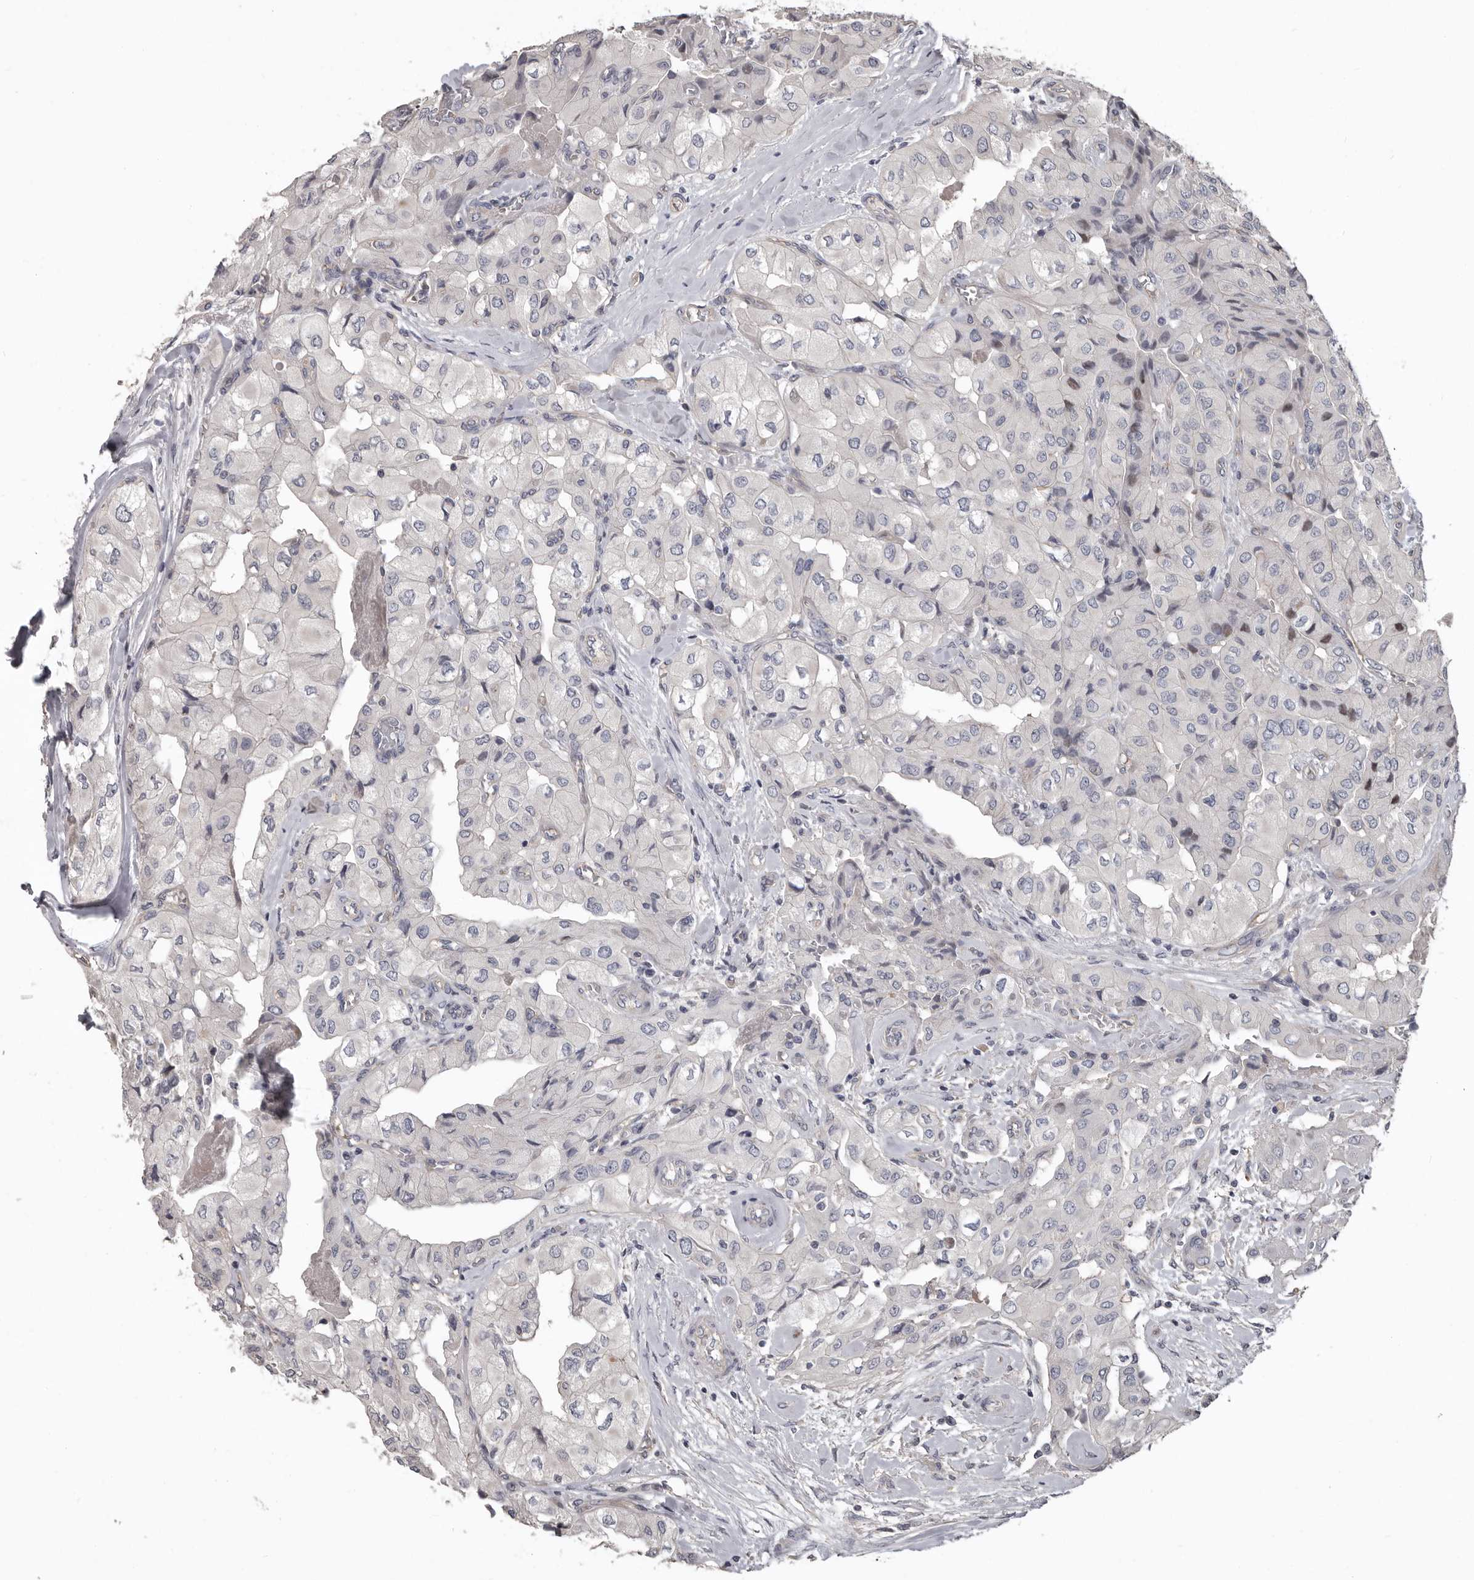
{"staining": {"intensity": "negative", "quantity": "none", "location": "none"}, "tissue": "thyroid cancer", "cell_type": "Tumor cells", "image_type": "cancer", "snomed": [{"axis": "morphology", "description": "Papillary adenocarcinoma, NOS"}, {"axis": "topography", "description": "Thyroid gland"}], "caption": "There is no significant positivity in tumor cells of thyroid papillary adenocarcinoma.", "gene": "RNF217", "patient": {"sex": "female", "age": 59}}